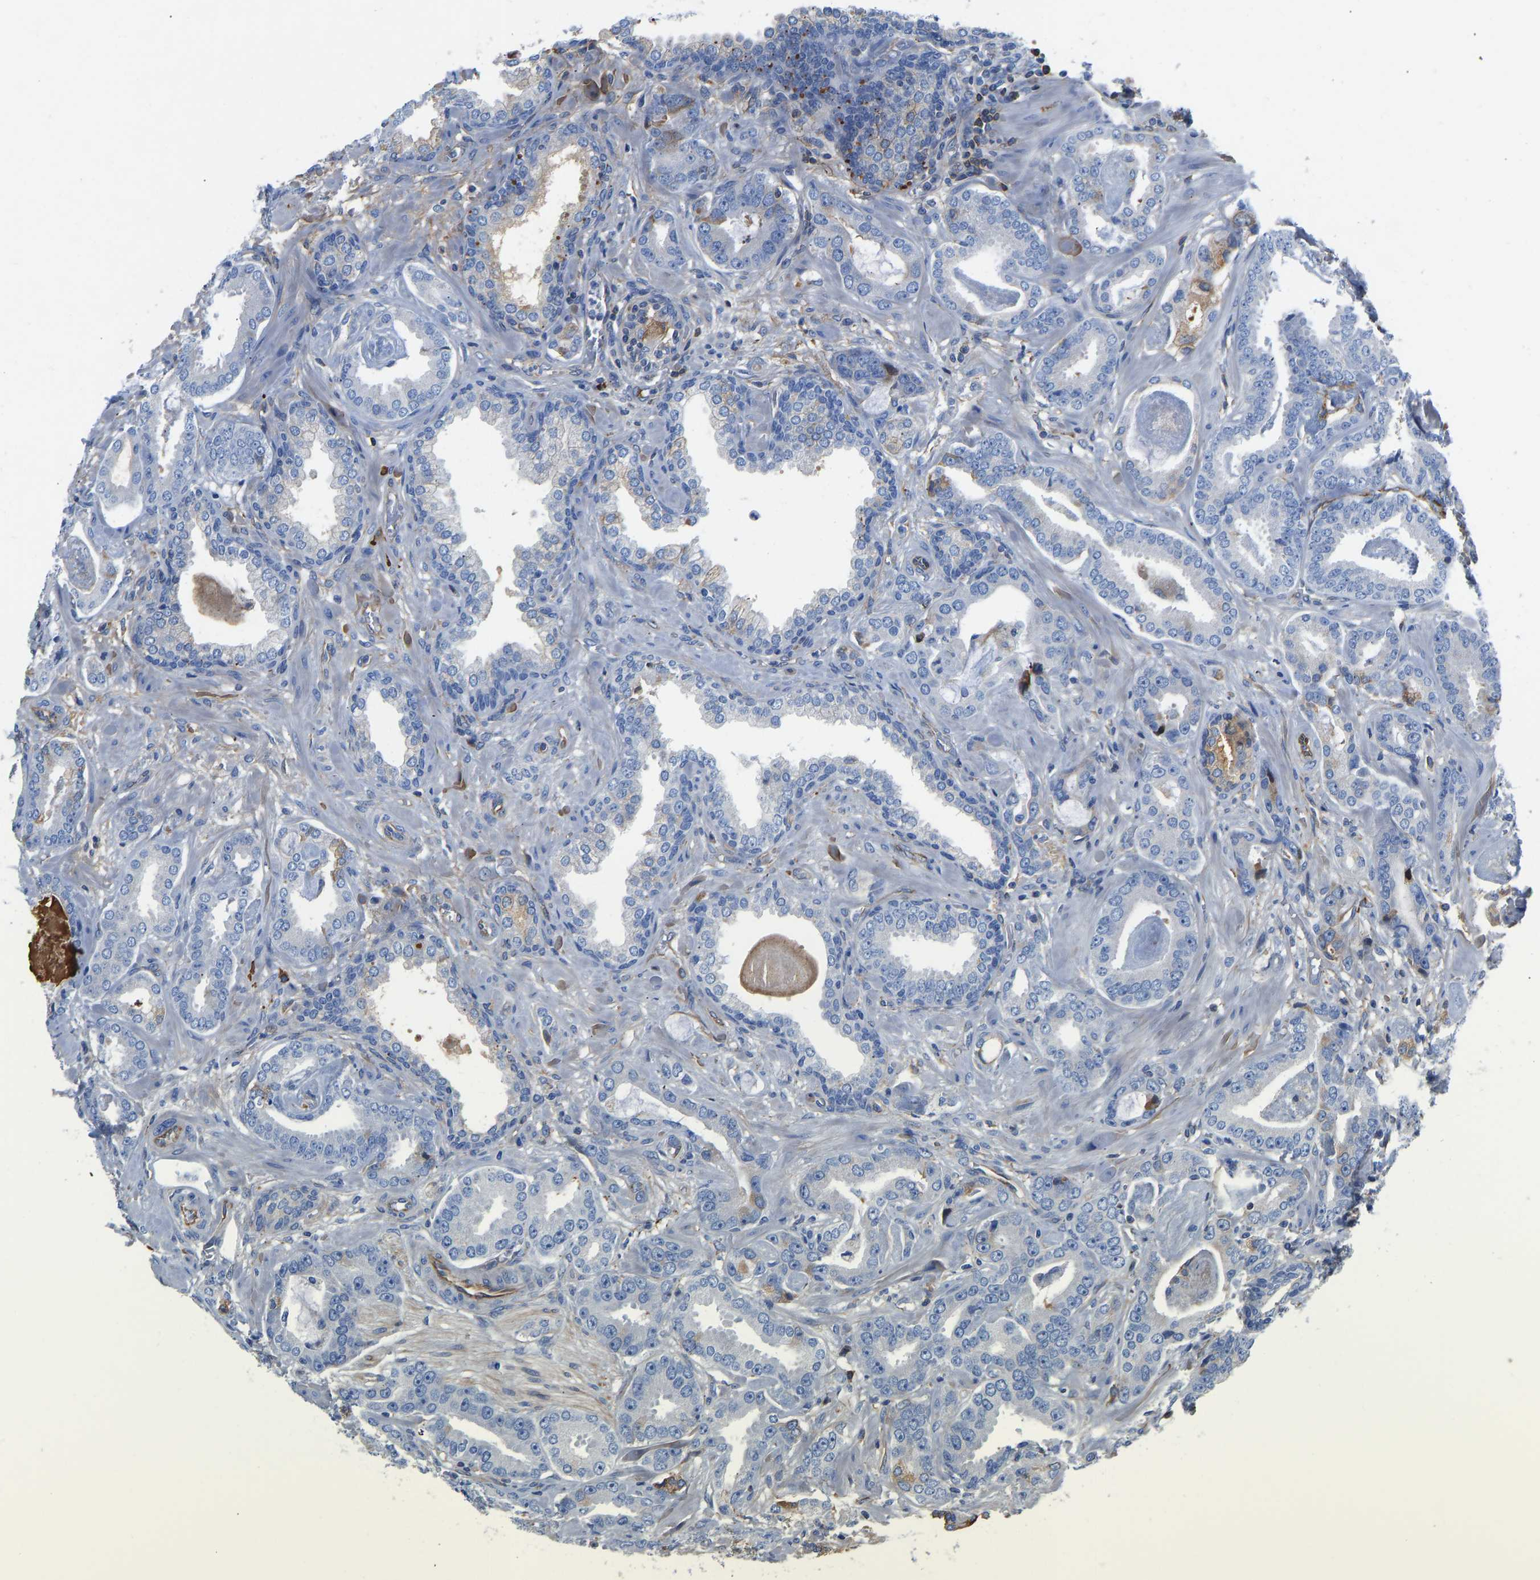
{"staining": {"intensity": "negative", "quantity": "none", "location": "none"}, "tissue": "prostate cancer", "cell_type": "Tumor cells", "image_type": "cancer", "snomed": [{"axis": "morphology", "description": "Adenocarcinoma, Low grade"}, {"axis": "topography", "description": "Prostate"}], "caption": "An image of human prostate cancer (low-grade adenocarcinoma) is negative for staining in tumor cells.", "gene": "HSPG2", "patient": {"sex": "male", "age": 53}}